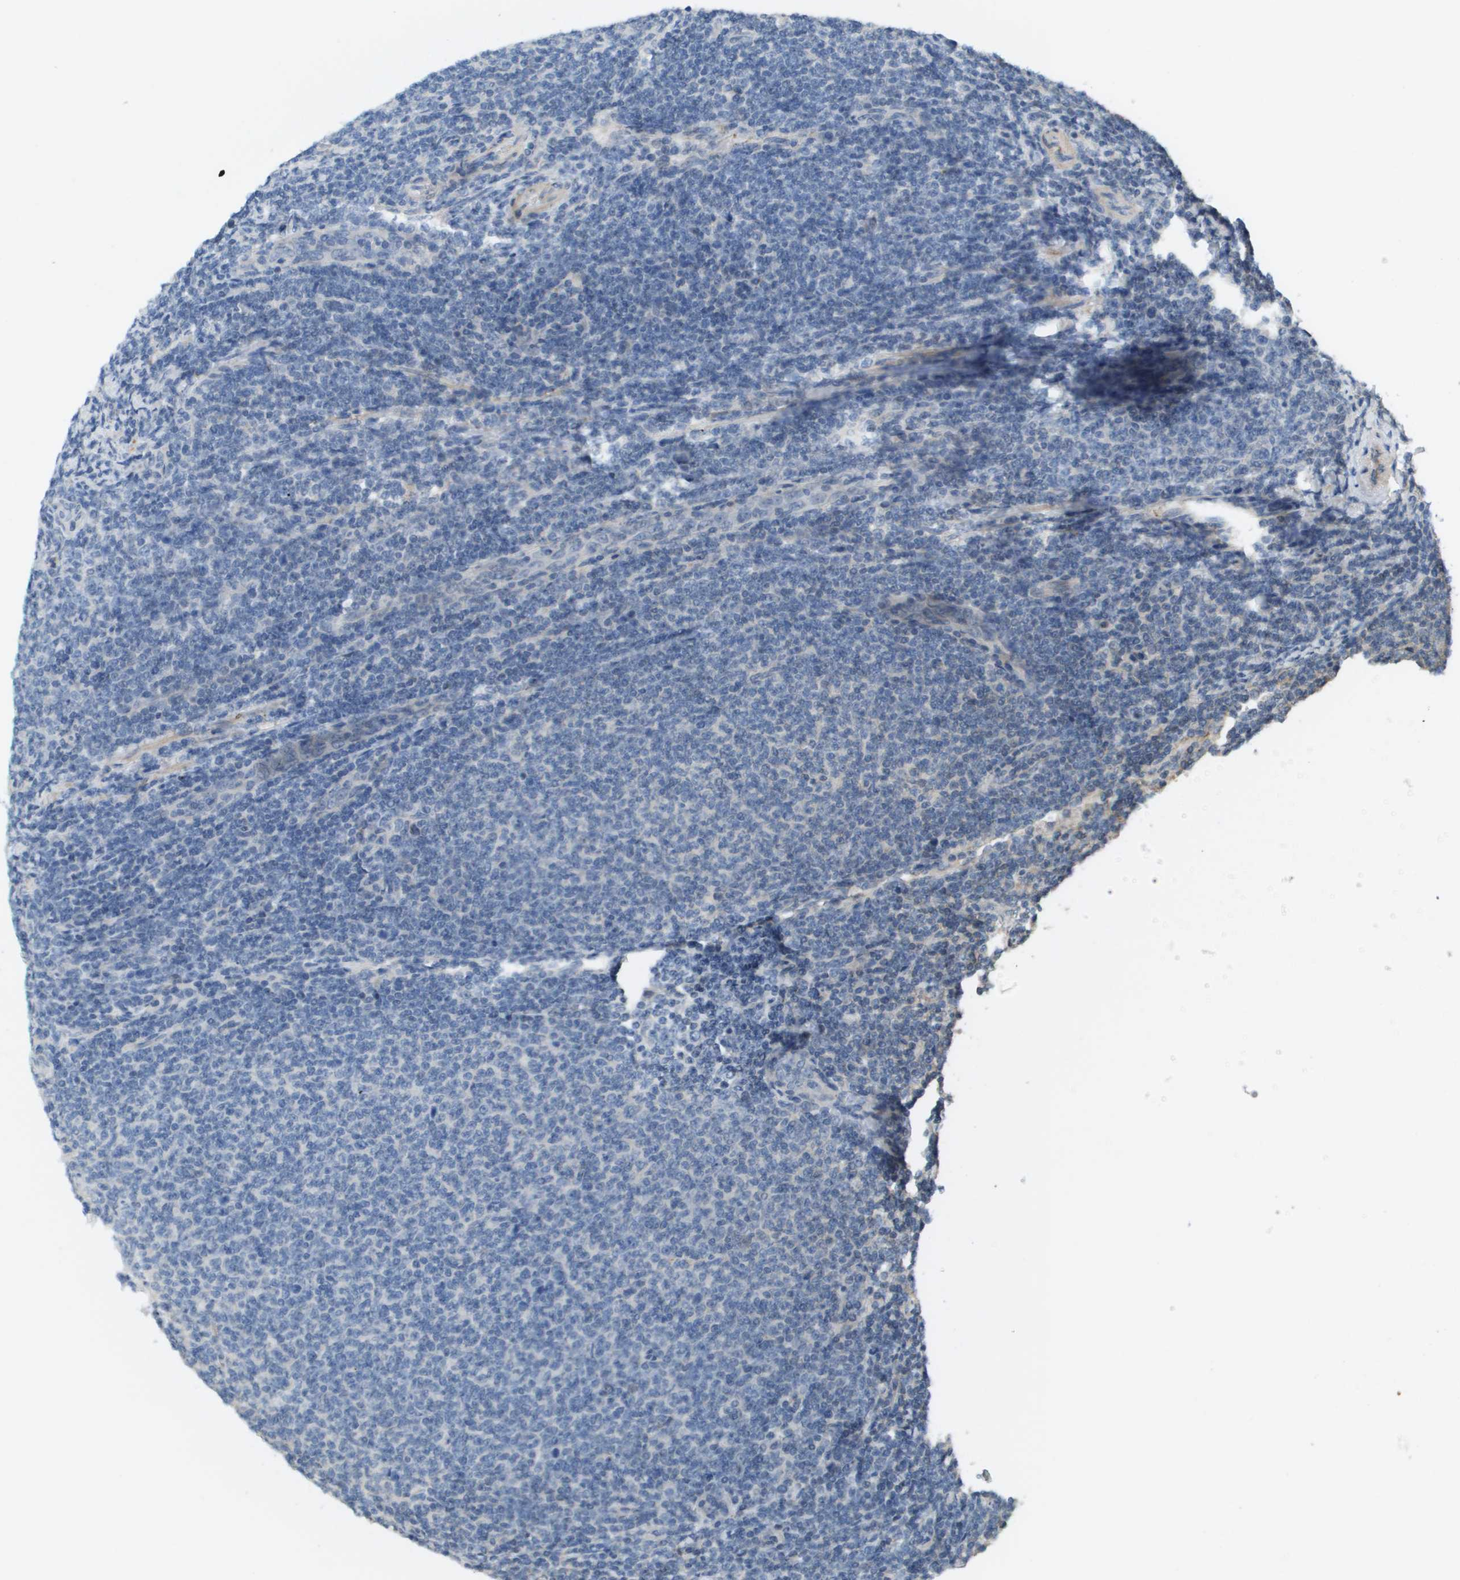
{"staining": {"intensity": "negative", "quantity": "none", "location": "none"}, "tissue": "lymphoma", "cell_type": "Tumor cells", "image_type": "cancer", "snomed": [{"axis": "morphology", "description": "Malignant lymphoma, non-Hodgkin's type, Low grade"}, {"axis": "topography", "description": "Lymph node"}], "caption": "Low-grade malignant lymphoma, non-Hodgkin's type stained for a protein using immunohistochemistry displays no expression tumor cells.", "gene": "KRT23", "patient": {"sex": "male", "age": 66}}